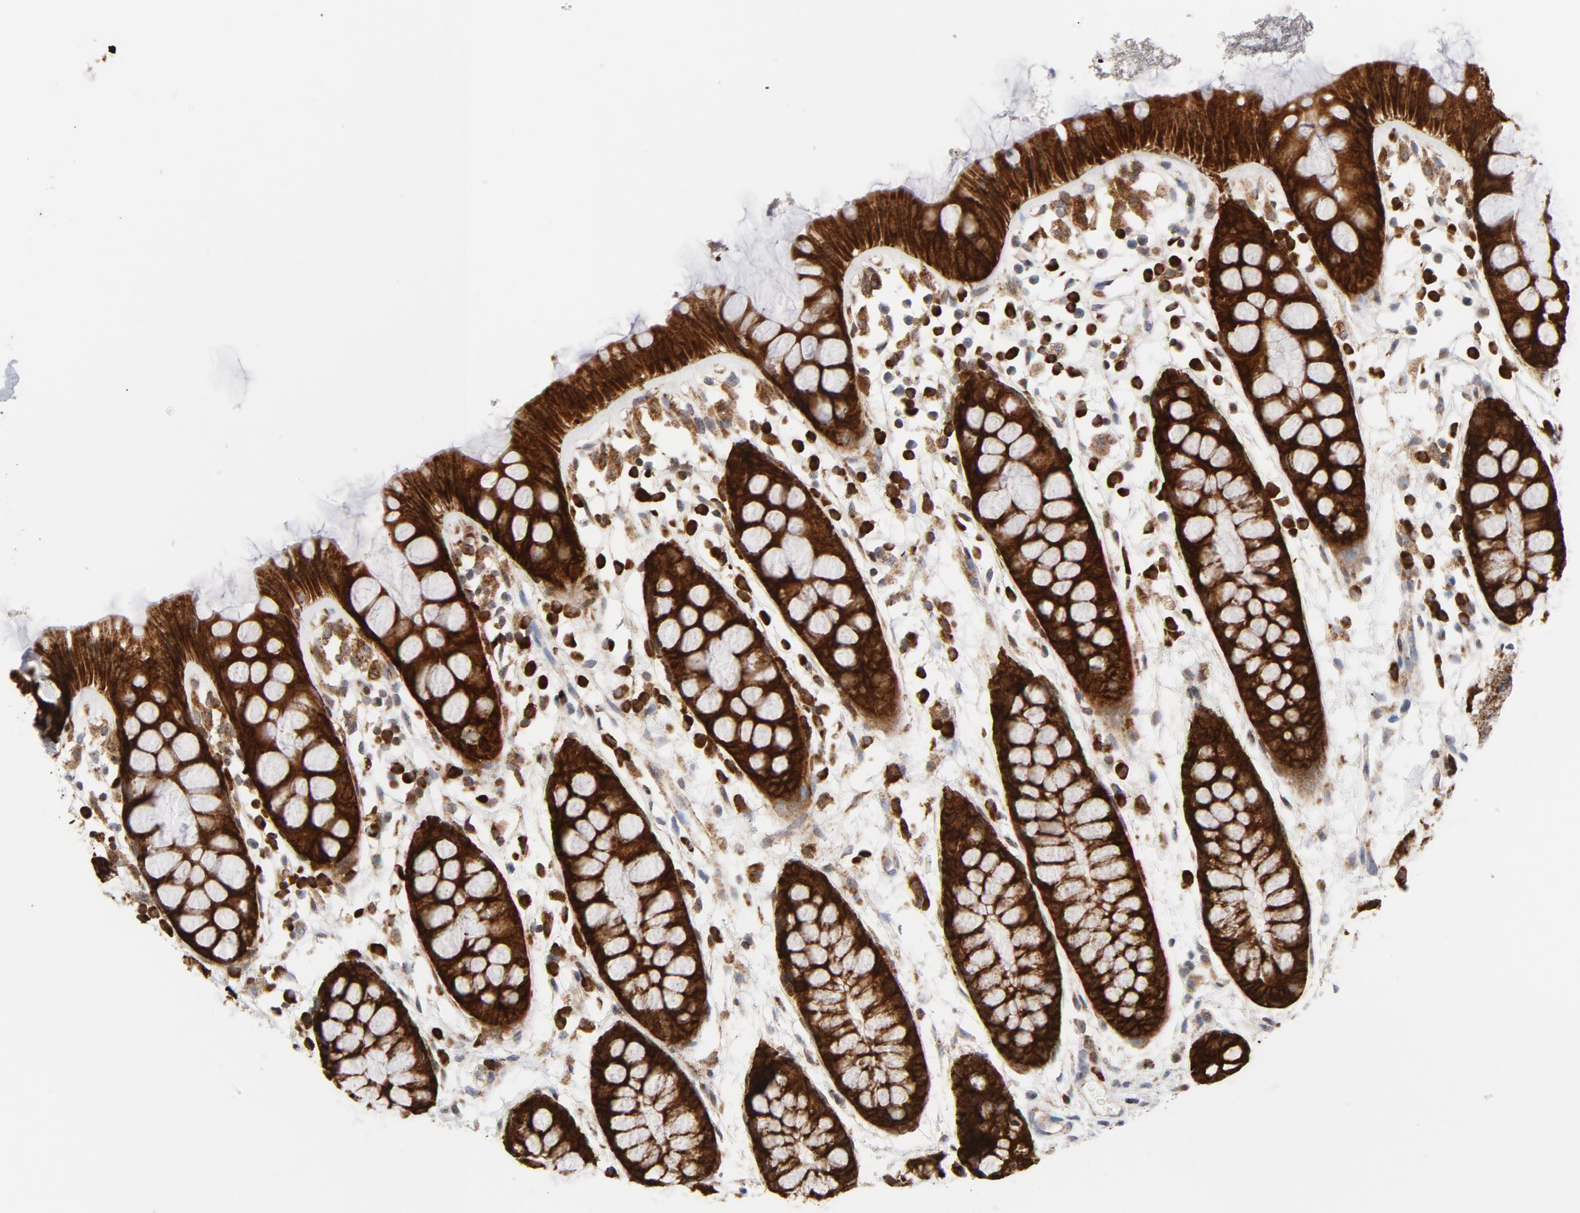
{"staining": {"intensity": "strong", "quantity": ">75%", "location": "cytoplasmic/membranous"}, "tissue": "rectum", "cell_type": "Glandular cells", "image_type": "normal", "snomed": [{"axis": "morphology", "description": "Normal tissue, NOS"}, {"axis": "topography", "description": "Rectum"}], "caption": "IHC image of unremarkable rectum stained for a protein (brown), which displays high levels of strong cytoplasmic/membranous expression in about >75% of glandular cells.", "gene": "CYCS", "patient": {"sex": "female", "age": 66}}